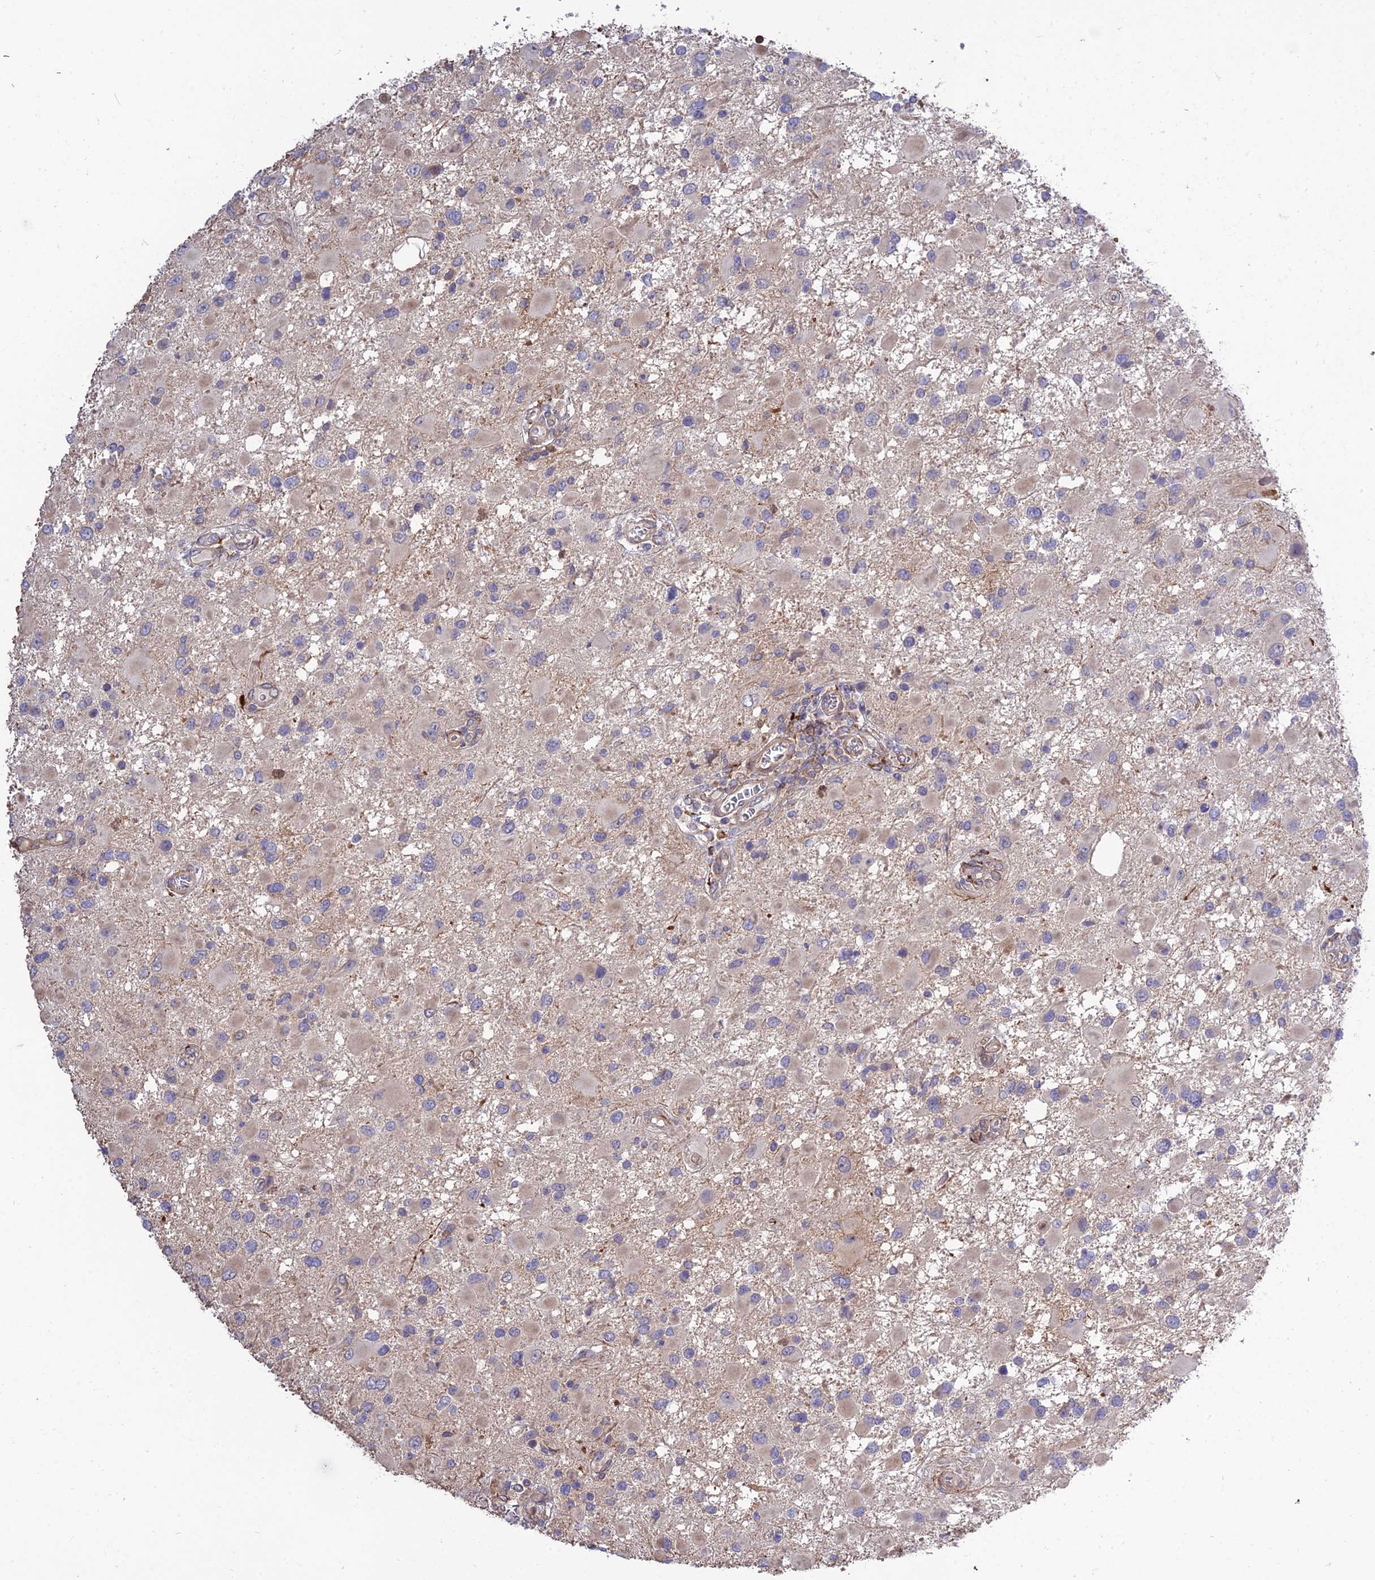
{"staining": {"intensity": "negative", "quantity": "none", "location": "none"}, "tissue": "glioma", "cell_type": "Tumor cells", "image_type": "cancer", "snomed": [{"axis": "morphology", "description": "Glioma, malignant, High grade"}, {"axis": "topography", "description": "Brain"}], "caption": "DAB immunohistochemical staining of glioma demonstrates no significant staining in tumor cells.", "gene": "CRTAP", "patient": {"sex": "male", "age": 53}}